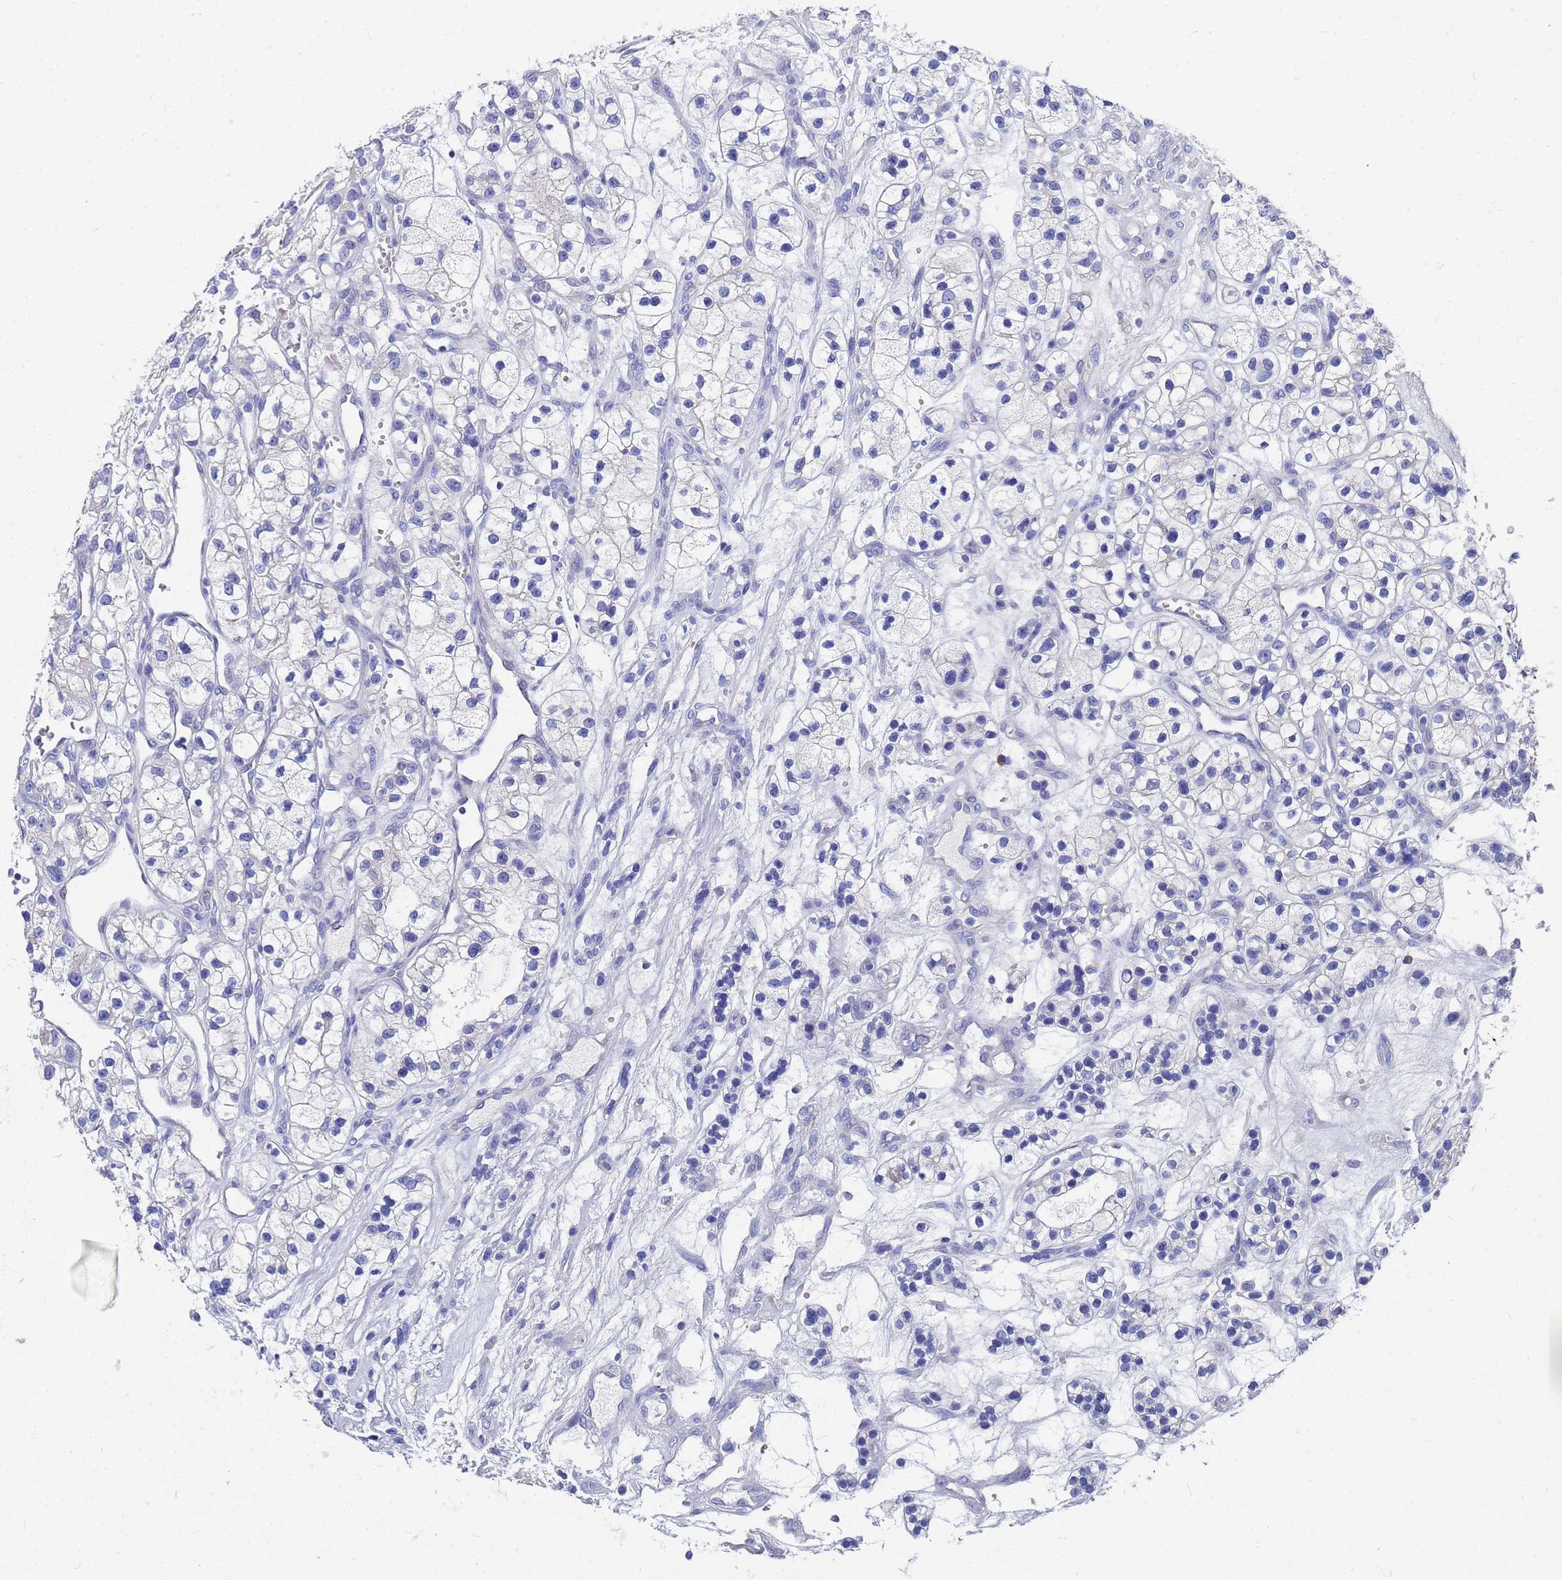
{"staining": {"intensity": "negative", "quantity": "none", "location": "none"}, "tissue": "renal cancer", "cell_type": "Tumor cells", "image_type": "cancer", "snomed": [{"axis": "morphology", "description": "Adenocarcinoma, NOS"}, {"axis": "topography", "description": "Kidney"}], "caption": "DAB immunohistochemical staining of human adenocarcinoma (renal) shows no significant expression in tumor cells.", "gene": "TM4SF4", "patient": {"sex": "female", "age": 57}}